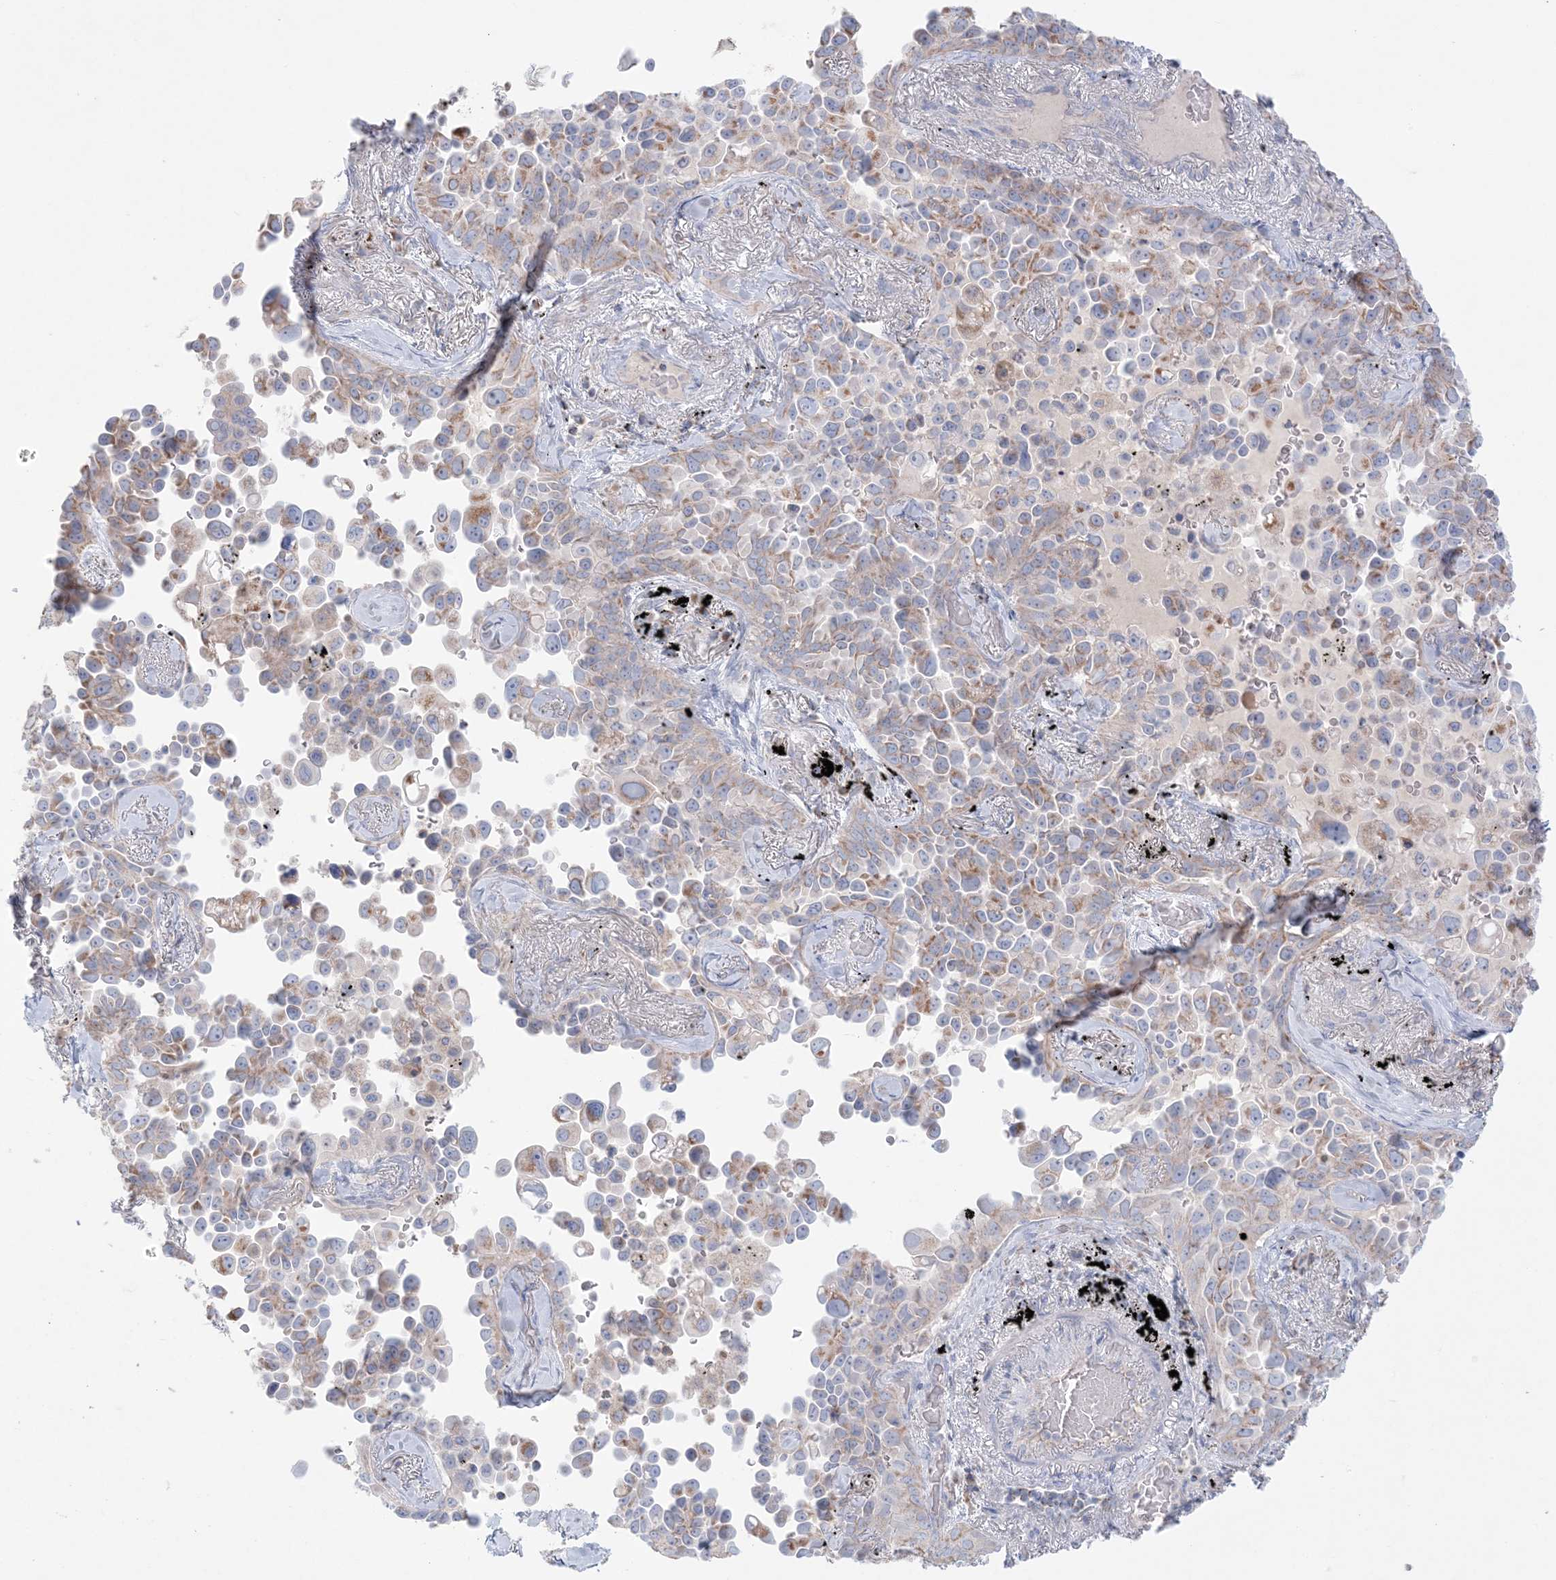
{"staining": {"intensity": "weak", "quantity": "25%-75%", "location": "cytoplasmic/membranous"}, "tissue": "lung cancer", "cell_type": "Tumor cells", "image_type": "cancer", "snomed": [{"axis": "morphology", "description": "Adenocarcinoma, NOS"}, {"axis": "topography", "description": "Lung"}], "caption": "Tumor cells display low levels of weak cytoplasmic/membranous positivity in about 25%-75% of cells in adenocarcinoma (lung).", "gene": "KCTD6", "patient": {"sex": "female", "age": 67}}